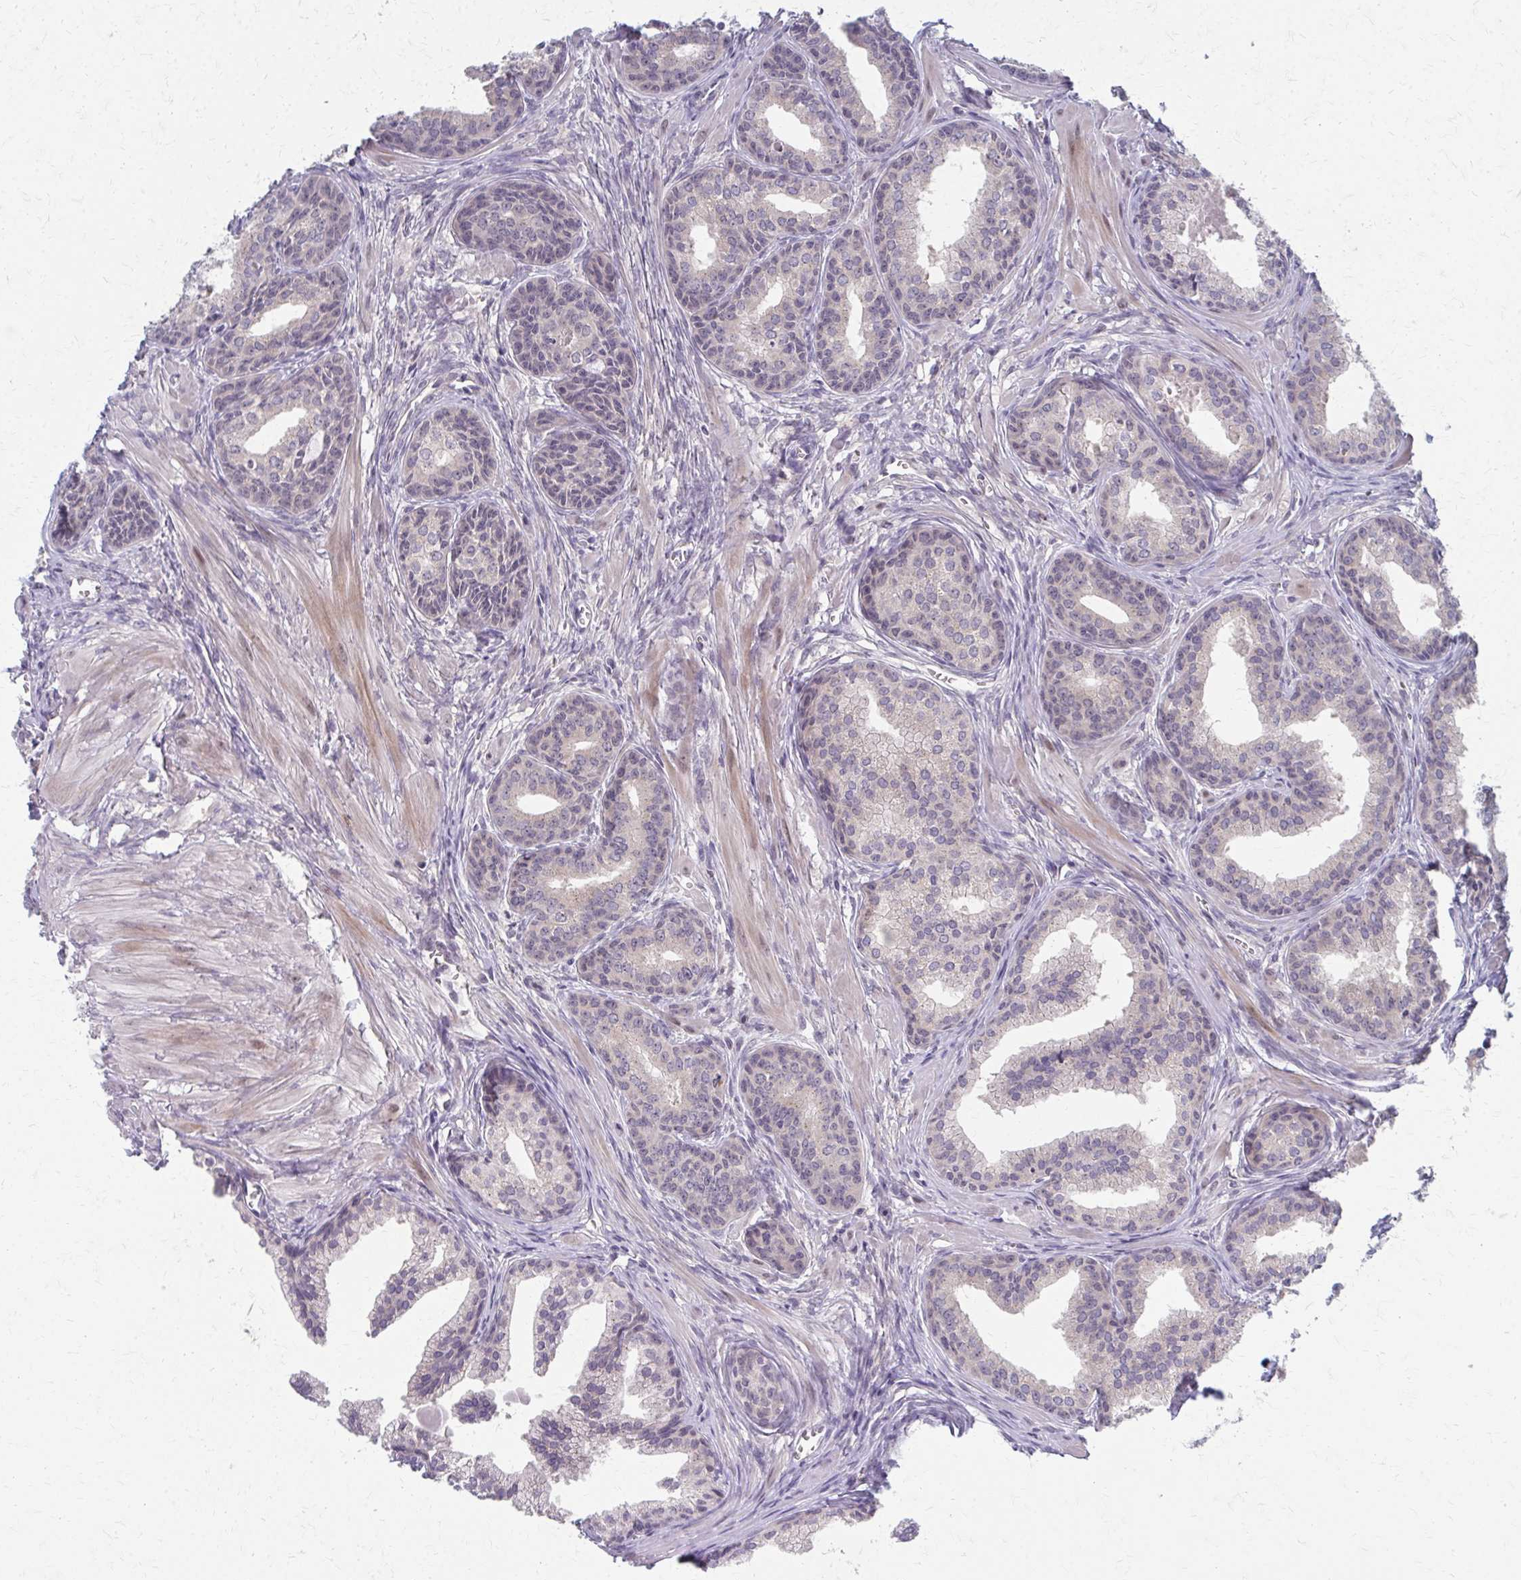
{"staining": {"intensity": "negative", "quantity": "none", "location": "none"}, "tissue": "prostate cancer", "cell_type": "Tumor cells", "image_type": "cancer", "snomed": [{"axis": "morphology", "description": "Adenocarcinoma, High grade"}, {"axis": "topography", "description": "Prostate"}], "caption": "Human prostate cancer stained for a protein using IHC exhibits no expression in tumor cells.", "gene": "NUDT16", "patient": {"sex": "male", "age": 68}}